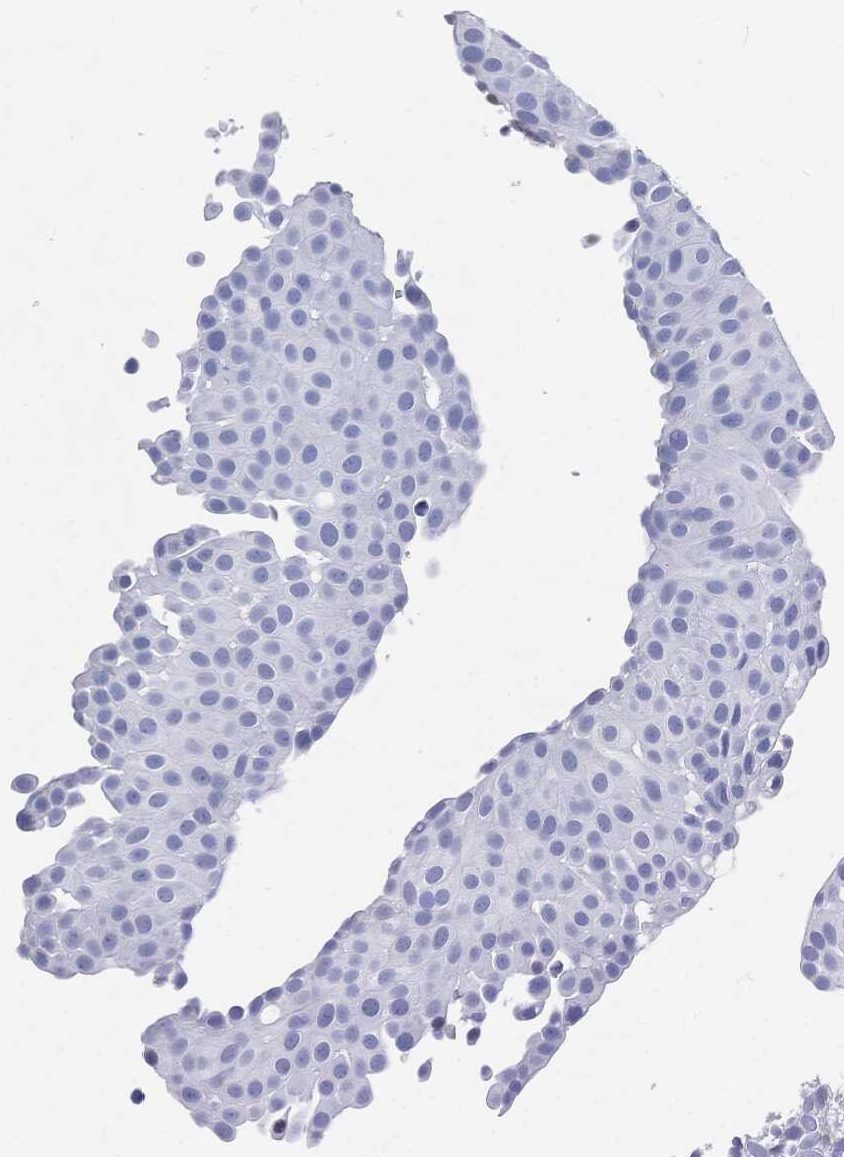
{"staining": {"intensity": "negative", "quantity": "none", "location": "none"}, "tissue": "urothelial cancer", "cell_type": "Tumor cells", "image_type": "cancer", "snomed": [{"axis": "morphology", "description": "Urothelial carcinoma, Low grade"}, {"axis": "topography", "description": "Urinary bladder"}], "caption": "Photomicrograph shows no protein positivity in tumor cells of low-grade urothelial carcinoma tissue.", "gene": "IGLV6-57", "patient": {"sex": "male", "age": 78}}